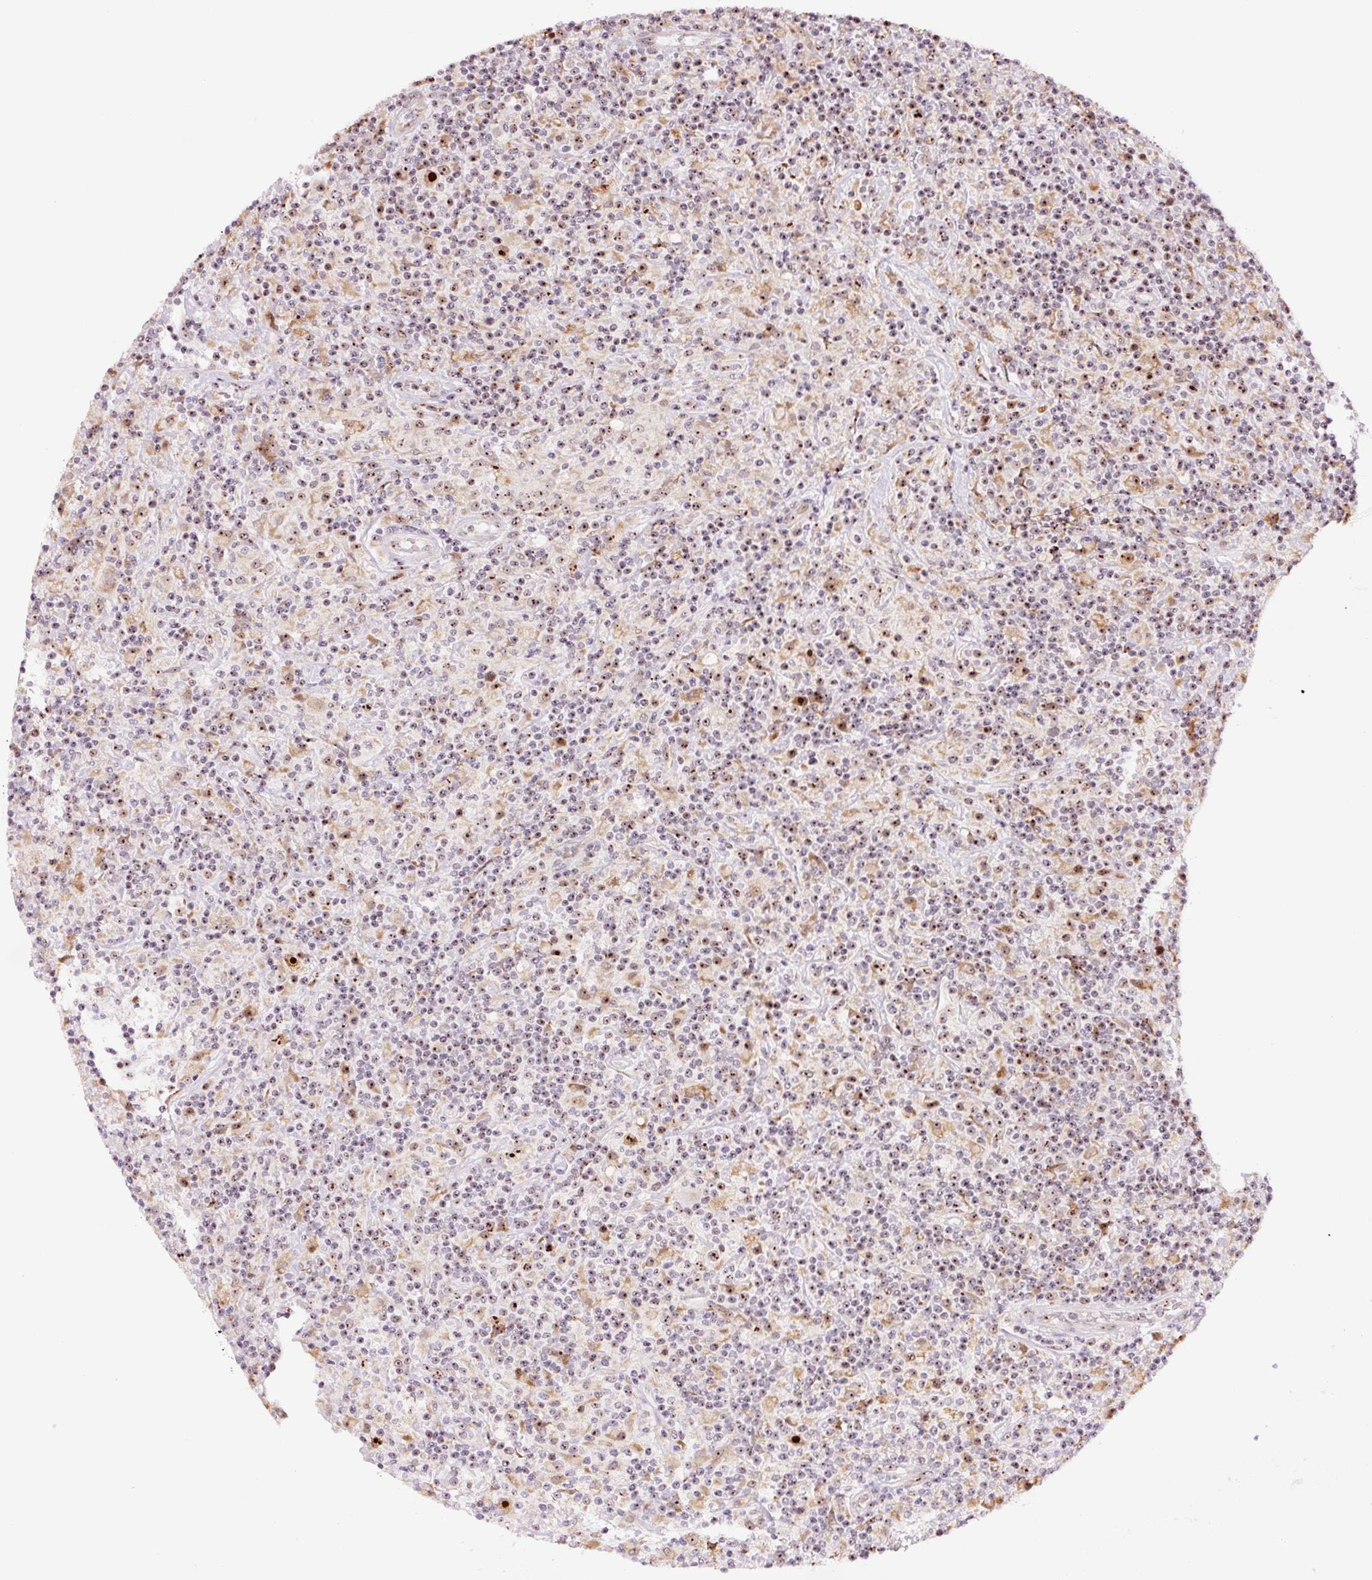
{"staining": {"intensity": "moderate", "quantity": ">75%", "location": "nuclear"}, "tissue": "lymphoma", "cell_type": "Tumor cells", "image_type": "cancer", "snomed": [{"axis": "morphology", "description": "Hodgkin's disease, NOS"}, {"axis": "topography", "description": "Lymph node"}], "caption": "An immunohistochemistry image of neoplastic tissue is shown. Protein staining in brown labels moderate nuclear positivity in Hodgkin's disease within tumor cells.", "gene": "GNL3", "patient": {"sex": "male", "age": 70}}